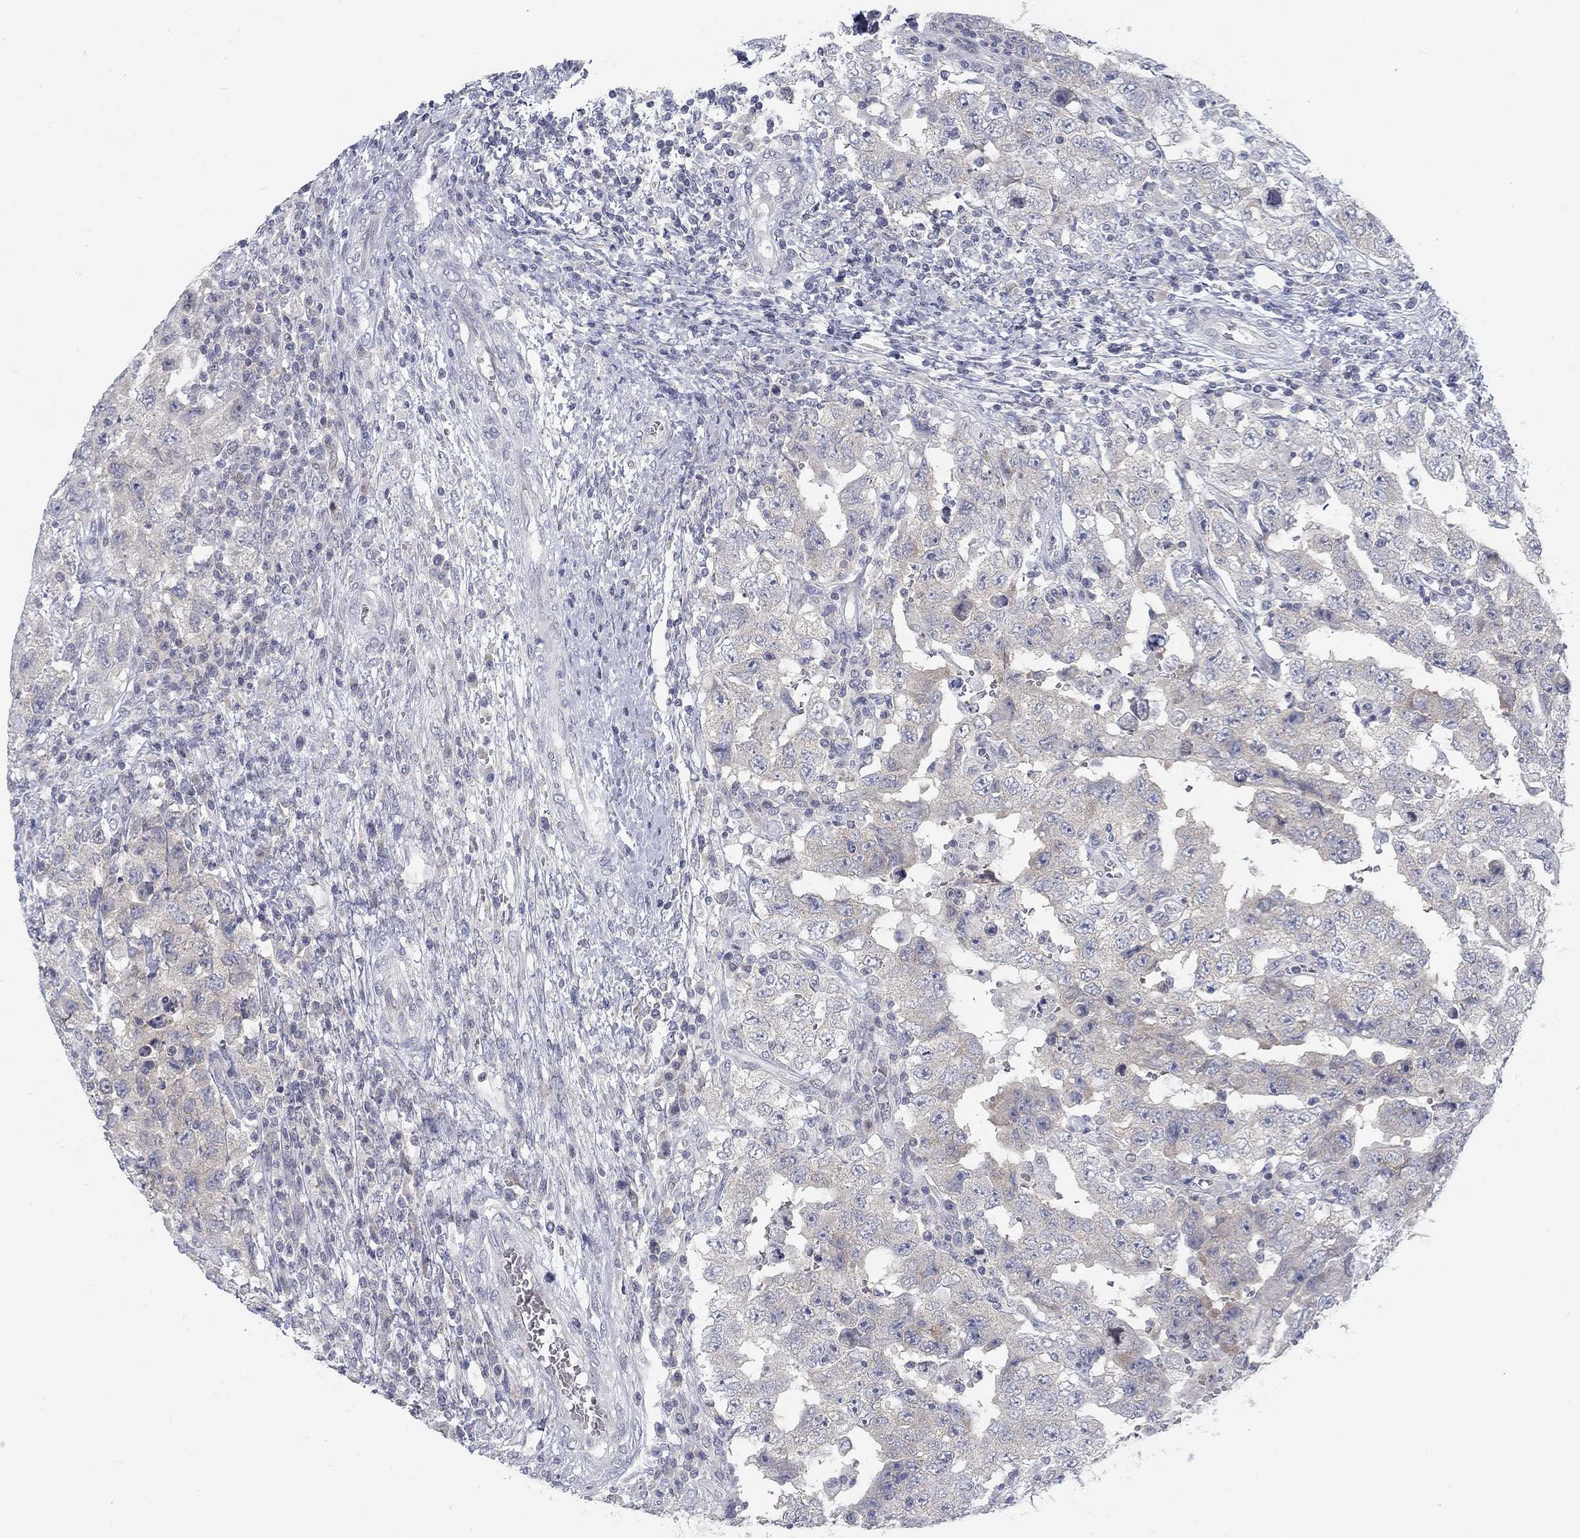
{"staining": {"intensity": "weak", "quantity": "<25%", "location": "cytoplasmic/membranous"}, "tissue": "testis cancer", "cell_type": "Tumor cells", "image_type": "cancer", "snomed": [{"axis": "morphology", "description": "Carcinoma, Embryonal, NOS"}, {"axis": "topography", "description": "Testis"}], "caption": "The photomicrograph reveals no significant positivity in tumor cells of embryonal carcinoma (testis). The staining is performed using DAB brown chromogen with nuclei counter-stained in using hematoxylin.", "gene": "ATP1A3", "patient": {"sex": "male", "age": 26}}